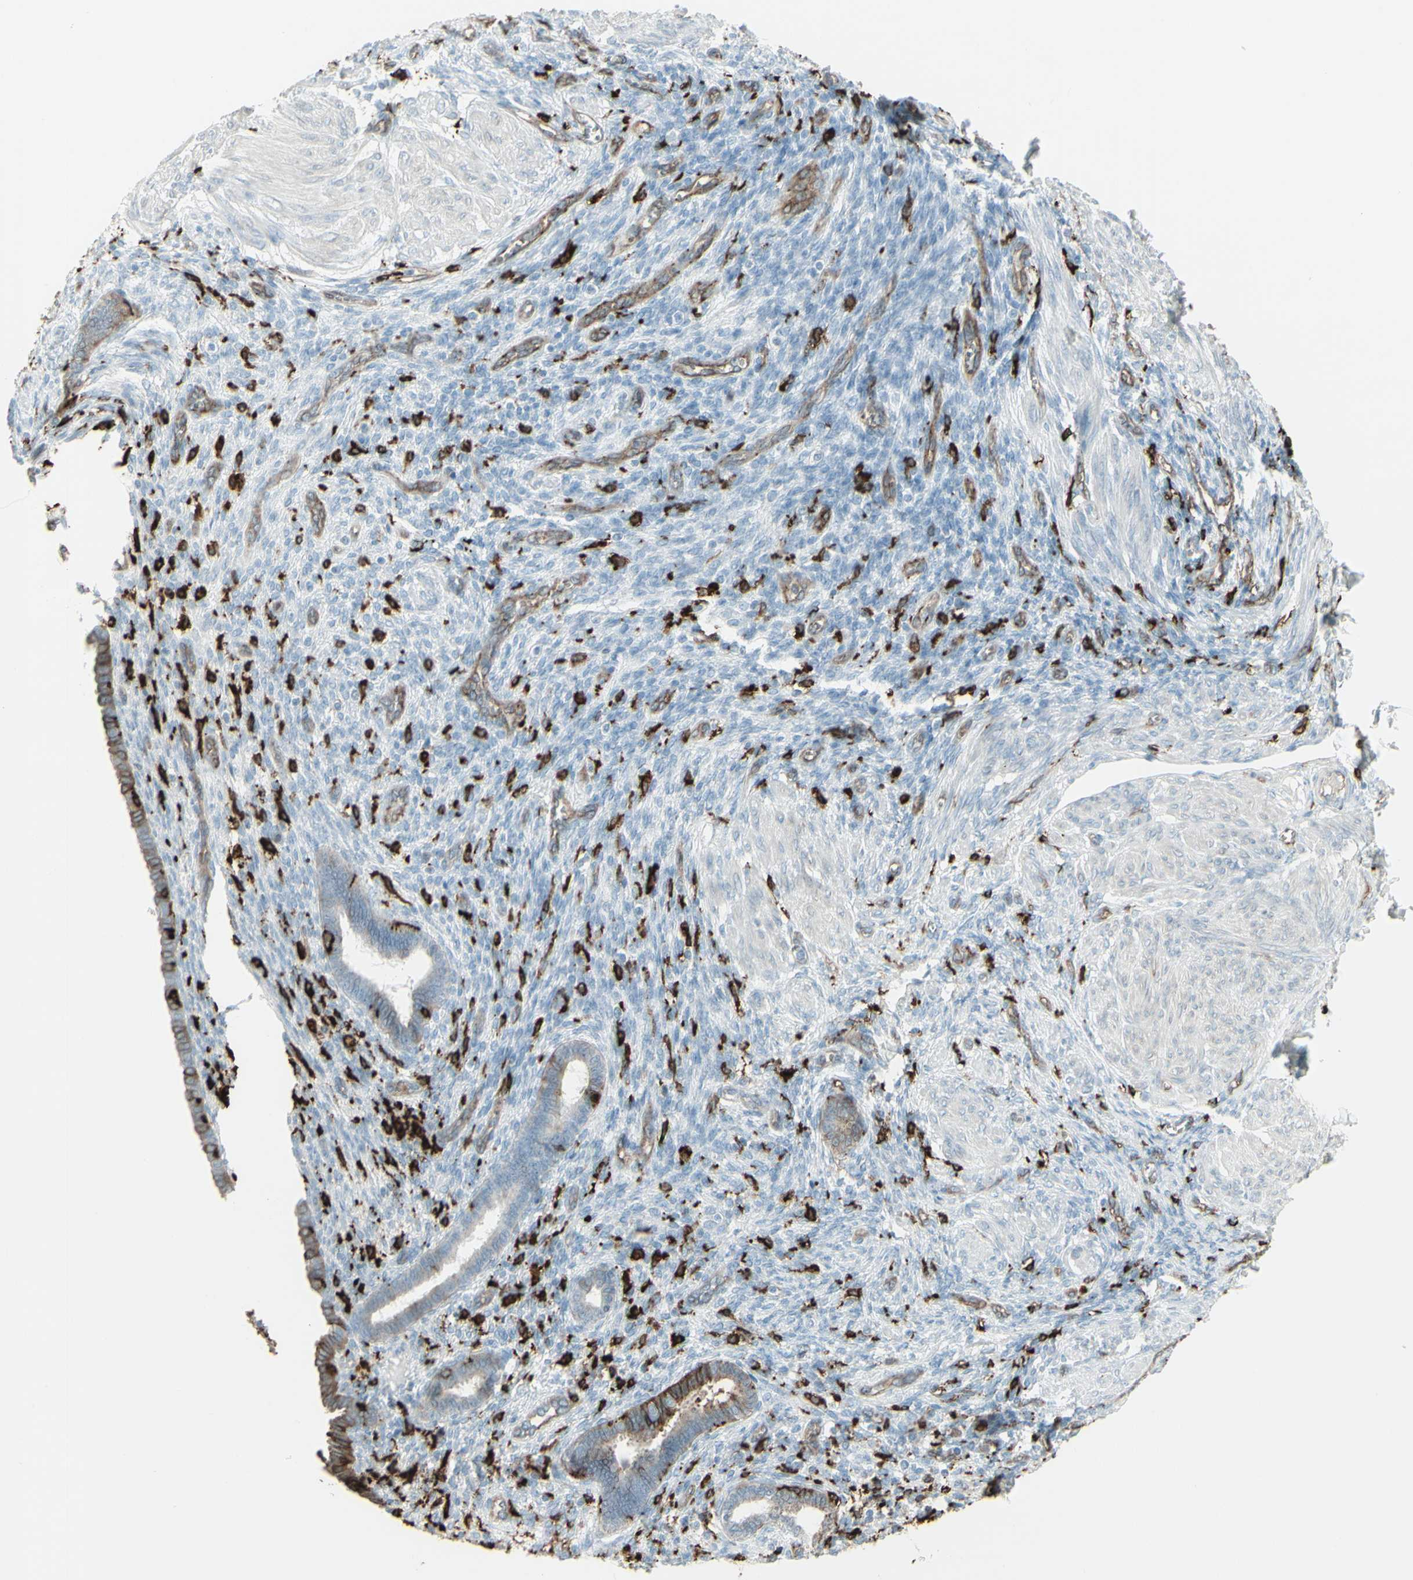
{"staining": {"intensity": "strong", "quantity": "<25%", "location": "cytoplasmic/membranous"}, "tissue": "endometrium", "cell_type": "Cells in endometrial stroma", "image_type": "normal", "snomed": [{"axis": "morphology", "description": "Normal tissue, NOS"}, {"axis": "topography", "description": "Endometrium"}], "caption": "An immunohistochemistry (IHC) micrograph of unremarkable tissue is shown. Protein staining in brown shows strong cytoplasmic/membranous positivity in endometrium within cells in endometrial stroma. Nuclei are stained in blue.", "gene": "HLA", "patient": {"sex": "female", "age": 72}}